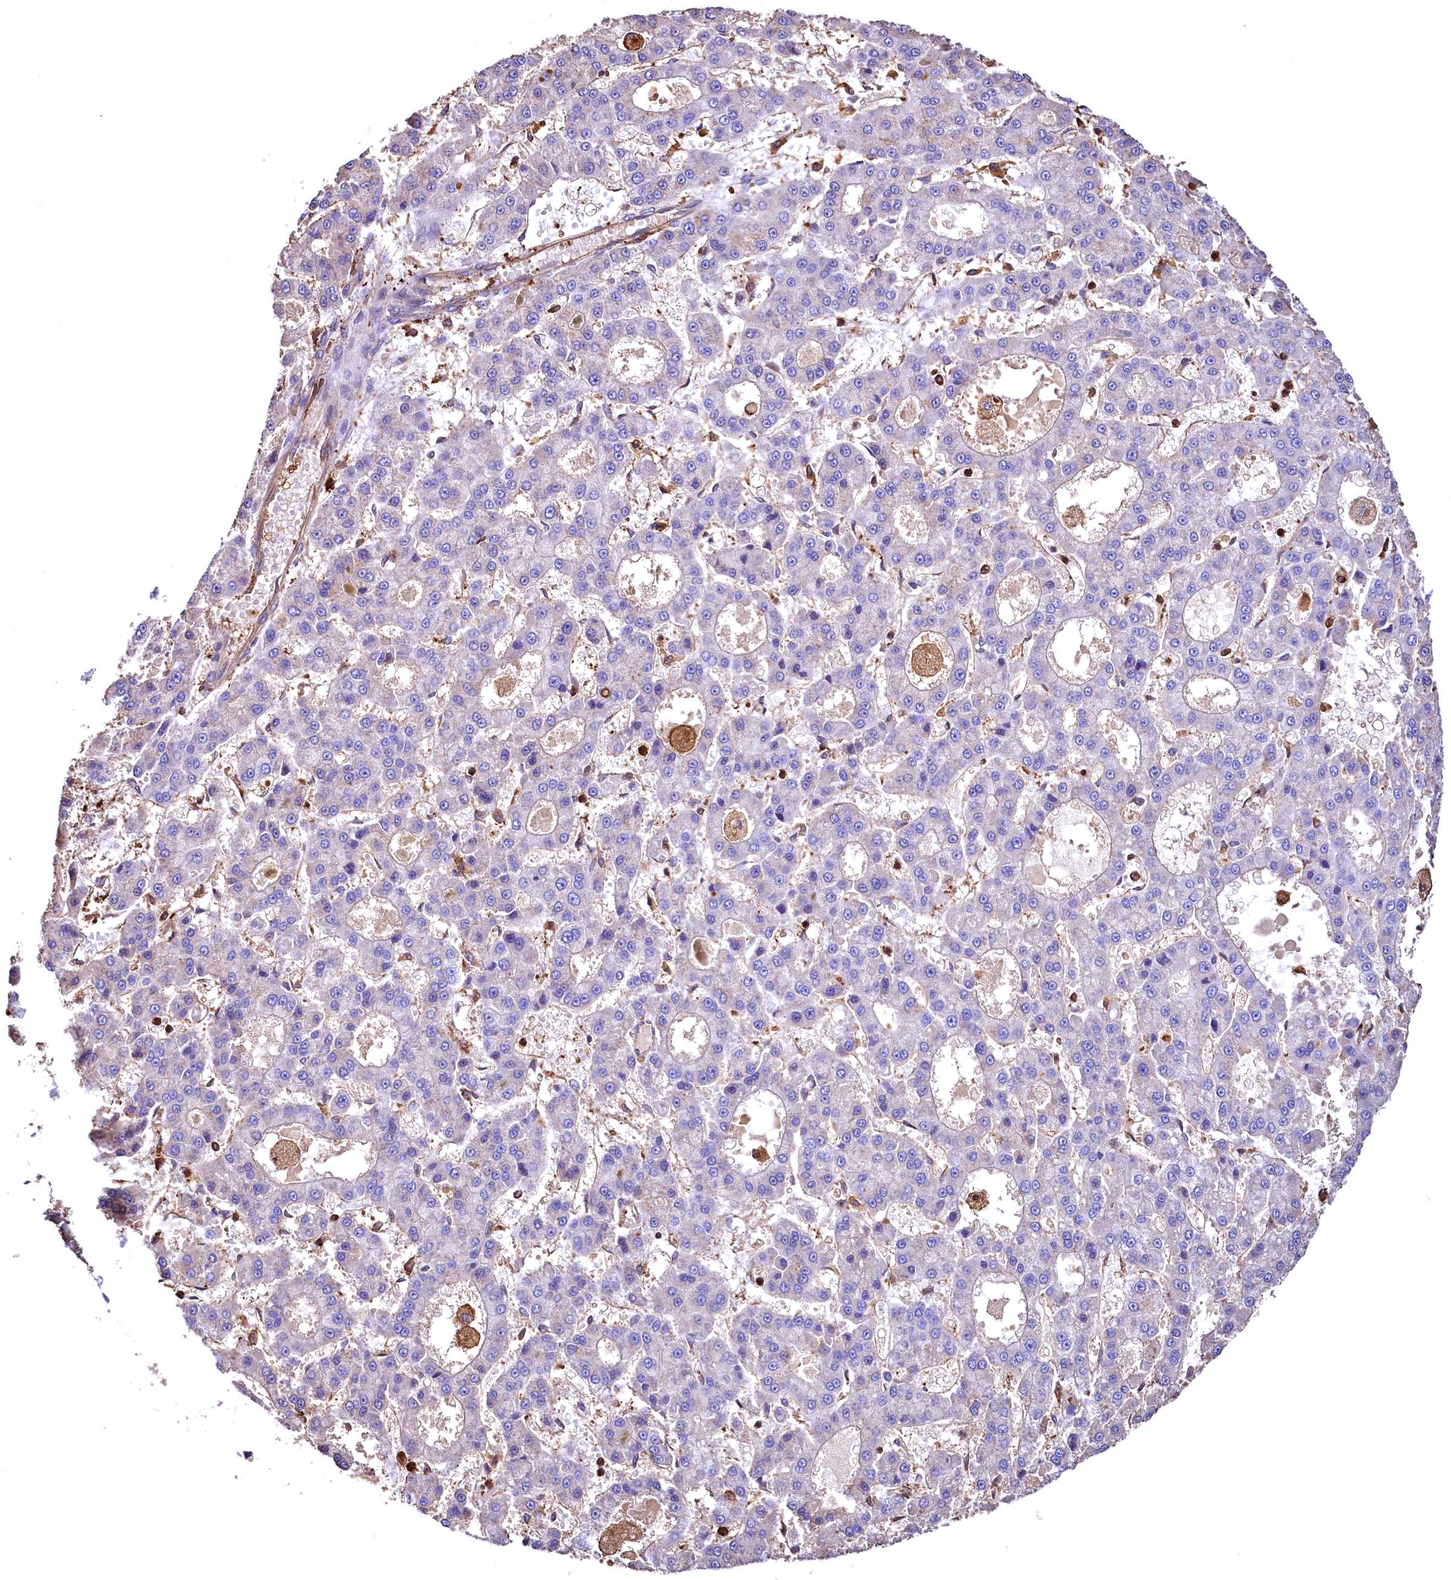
{"staining": {"intensity": "negative", "quantity": "none", "location": "none"}, "tissue": "liver cancer", "cell_type": "Tumor cells", "image_type": "cancer", "snomed": [{"axis": "morphology", "description": "Carcinoma, Hepatocellular, NOS"}, {"axis": "topography", "description": "Liver"}], "caption": "Protein analysis of liver cancer (hepatocellular carcinoma) exhibits no significant staining in tumor cells.", "gene": "RARS2", "patient": {"sex": "male", "age": 70}}